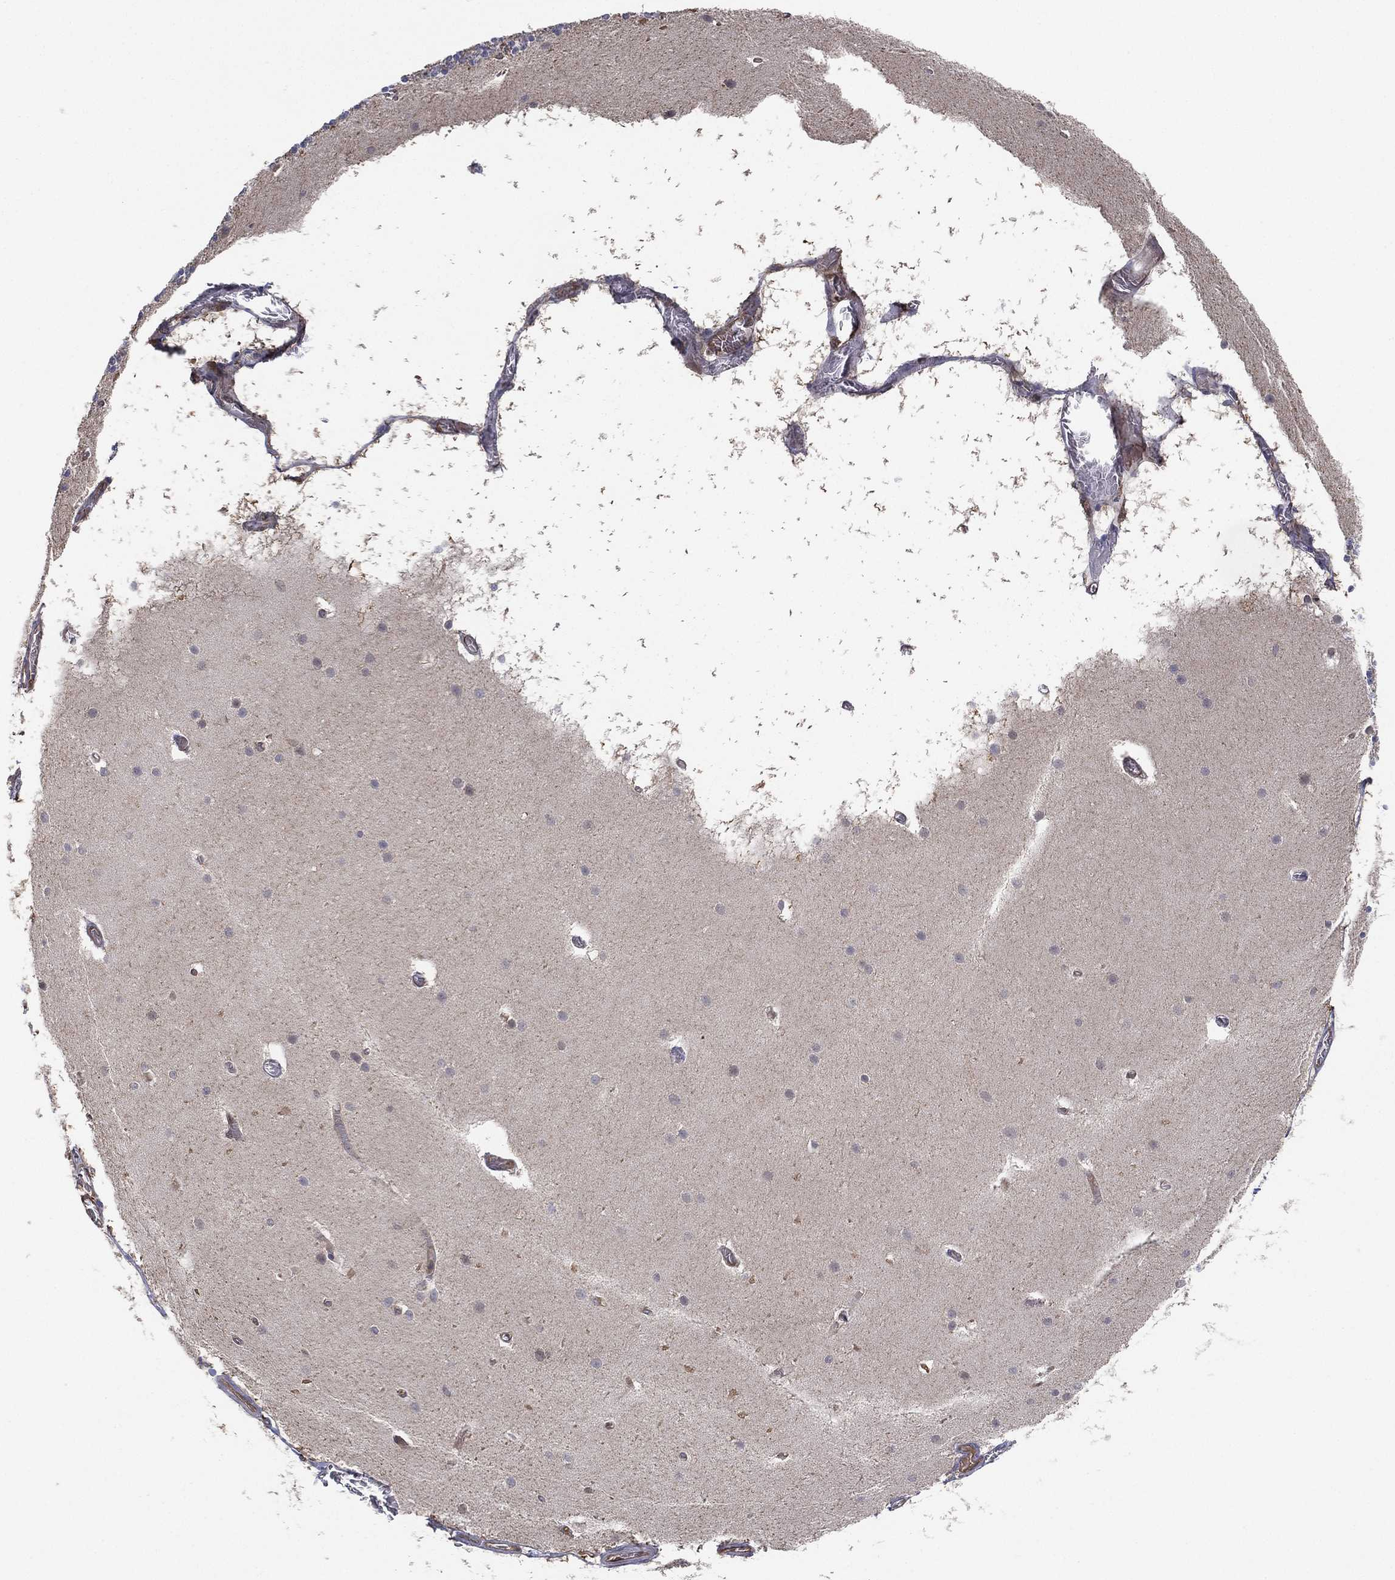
{"staining": {"intensity": "negative", "quantity": "none", "location": "none"}, "tissue": "cerebellum", "cell_type": "Cells in granular layer", "image_type": "normal", "snomed": [{"axis": "morphology", "description": "Normal tissue, NOS"}, {"axis": "topography", "description": "Cerebellum"}], "caption": "IHC of unremarkable cerebellum demonstrates no expression in cells in granular layer.", "gene": "PSMG4", "patient": {"sex": "male", "age": 70}}